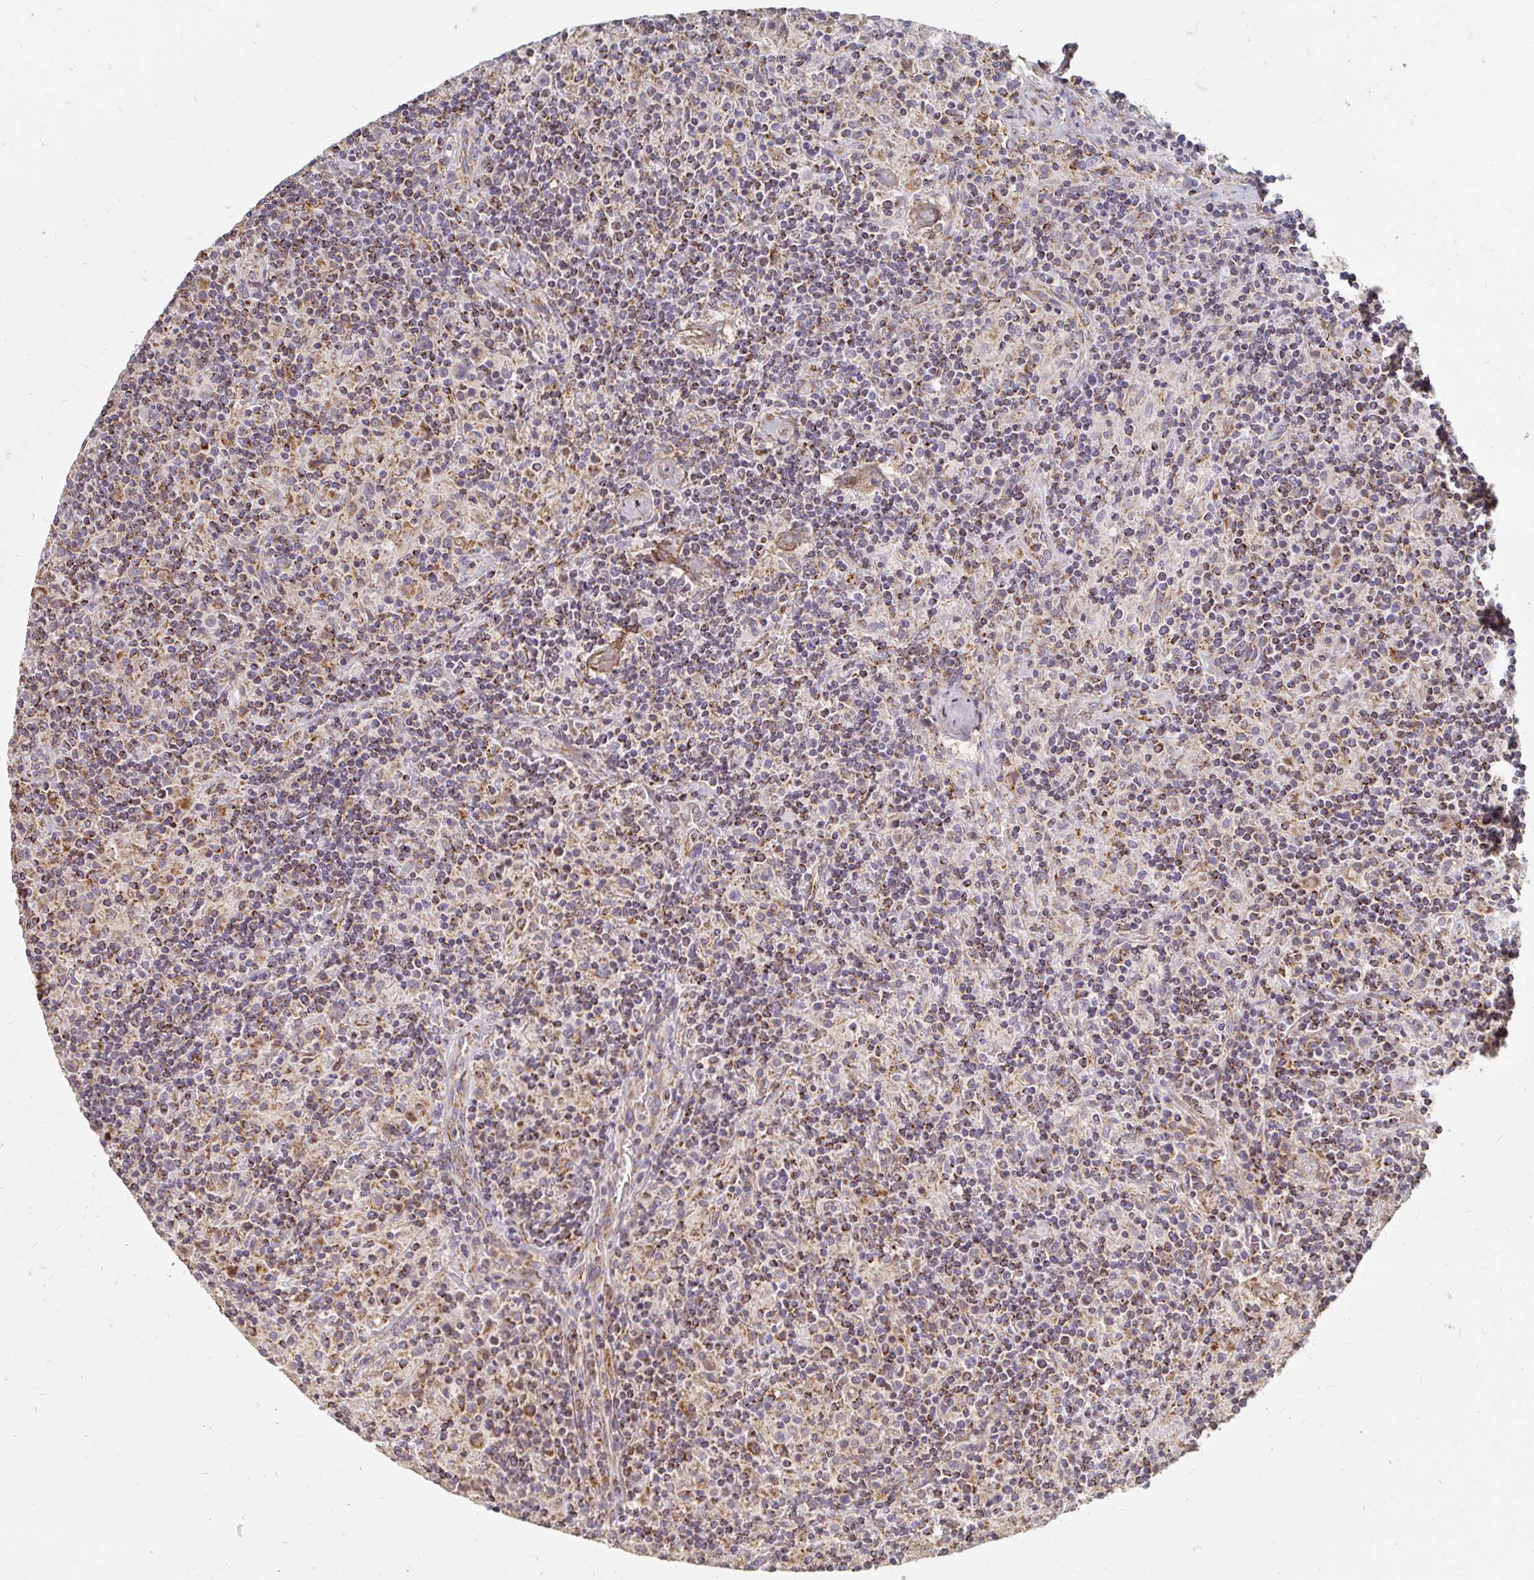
{"staining": {"intensity": "moderate", "quantity": ">75%", "location": "cytoplasmic/membranous"}, "tissue": "lymphoma", "cell_type": "Tumor cells", "image_type": "cancer", "snomed": [{"axis": "morphology", "description": "Hodgkin's disease, NOS"}, {"axis": "topography", "description": "Lymph node"}], "caption": "Immunohistochemical staining of Hodgkin's disease shows moderate cytoplasmic/membranous protein expression in approximately >75% of tumor cells.", "gene": "MAVS", "patient": {"sex": "male", "age": 70}}